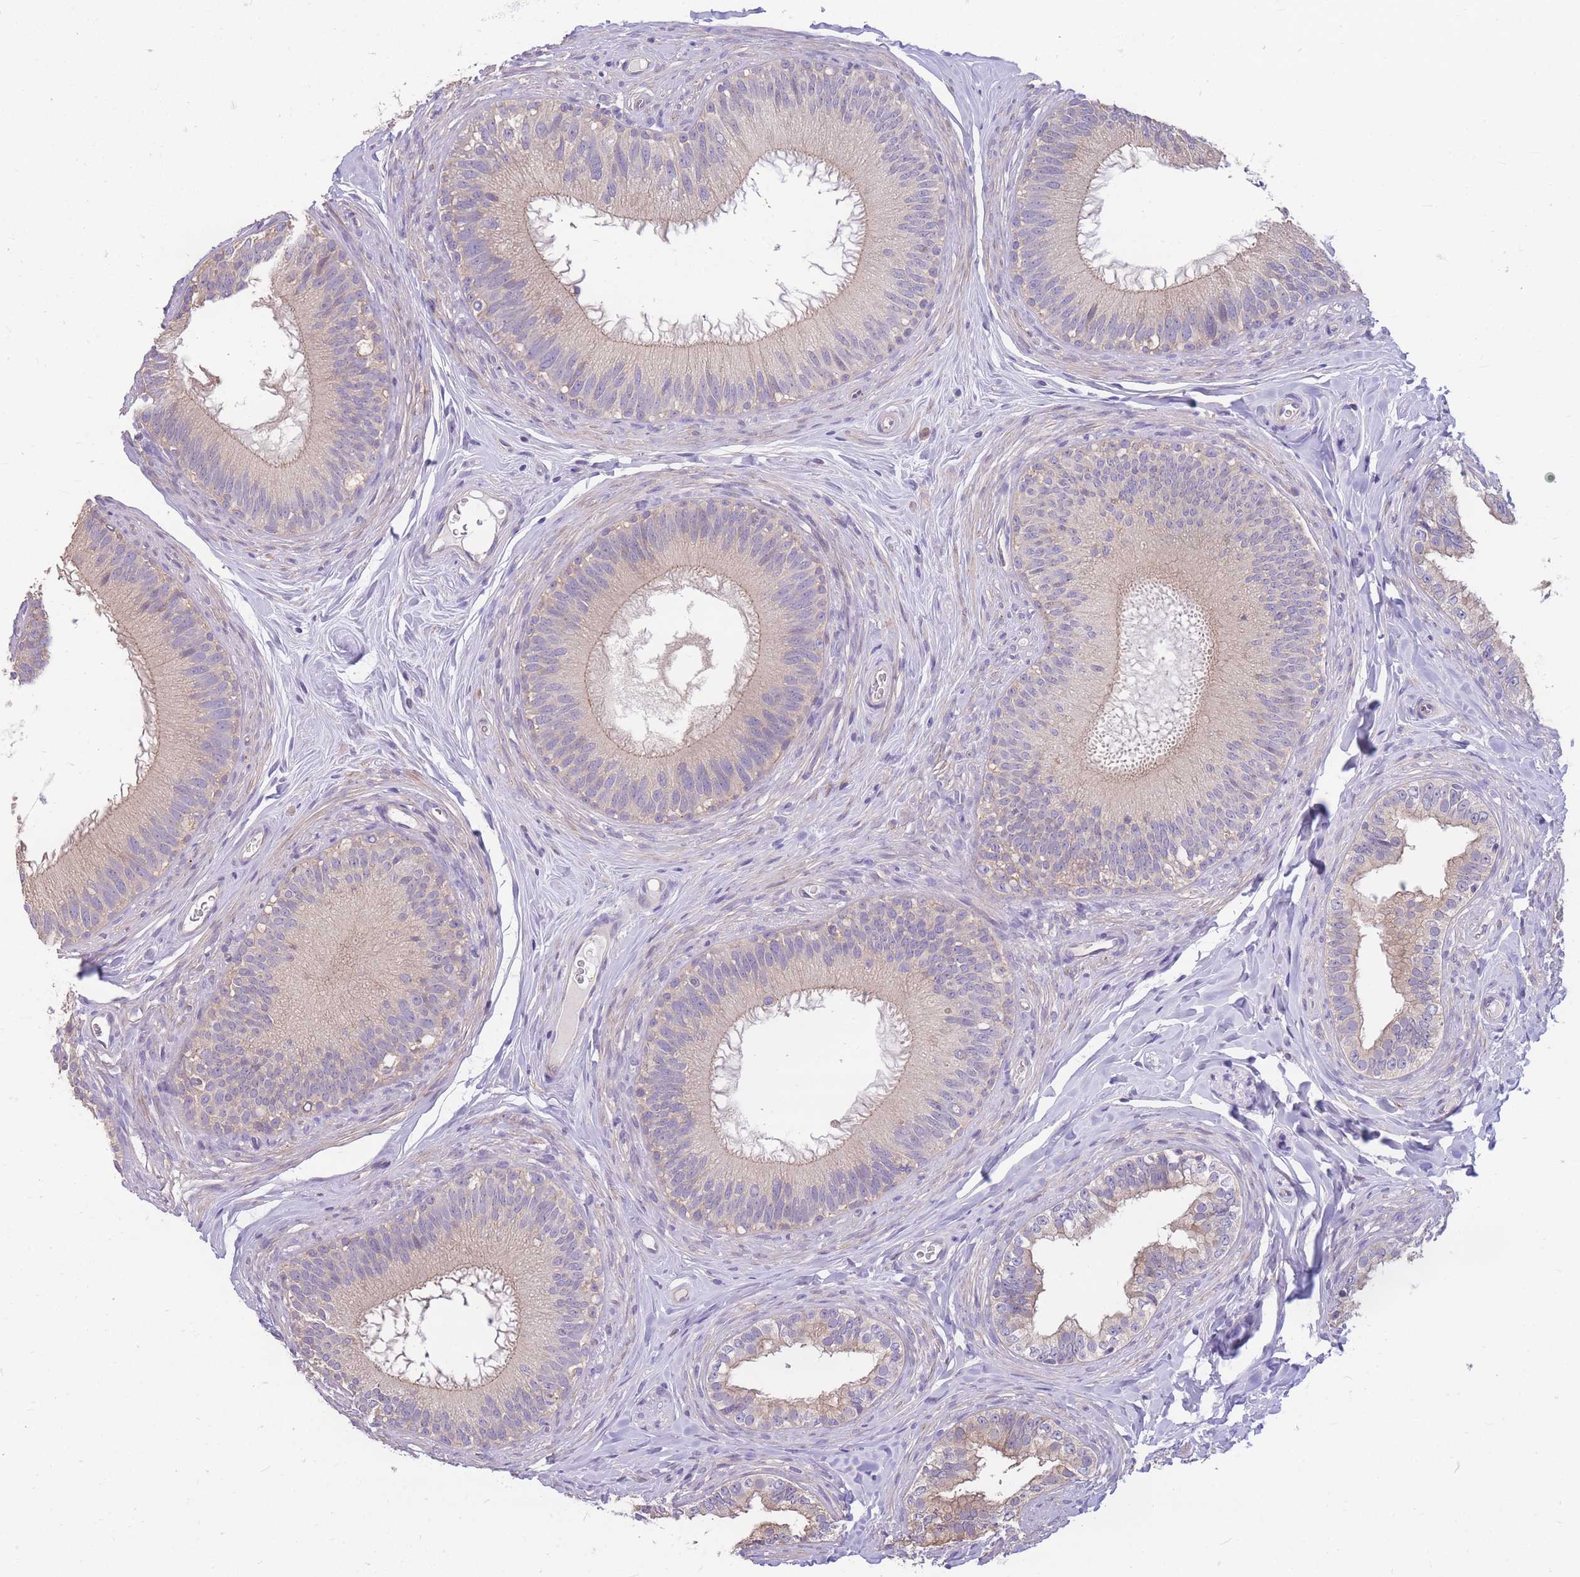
{"staining": {"intensity": "weak", "quantity": "<25%", "location": "cytoplasmic/membranous"}, "tissue": "epididymis", "cell_type": "Glandular cells", "image_type": "normal", "snomed": [{"axis": "morphology", "description": "Normal tissue, NOS"}, {"axis": "topography", "description": "Epididymis"}], "caption": "IHC image of unremarkable human epididymis stained for a protein (brown), which displays no staining in glandular cells.", "gene": "OR5T1", "patient": {"sex": "male", "age": 38}}